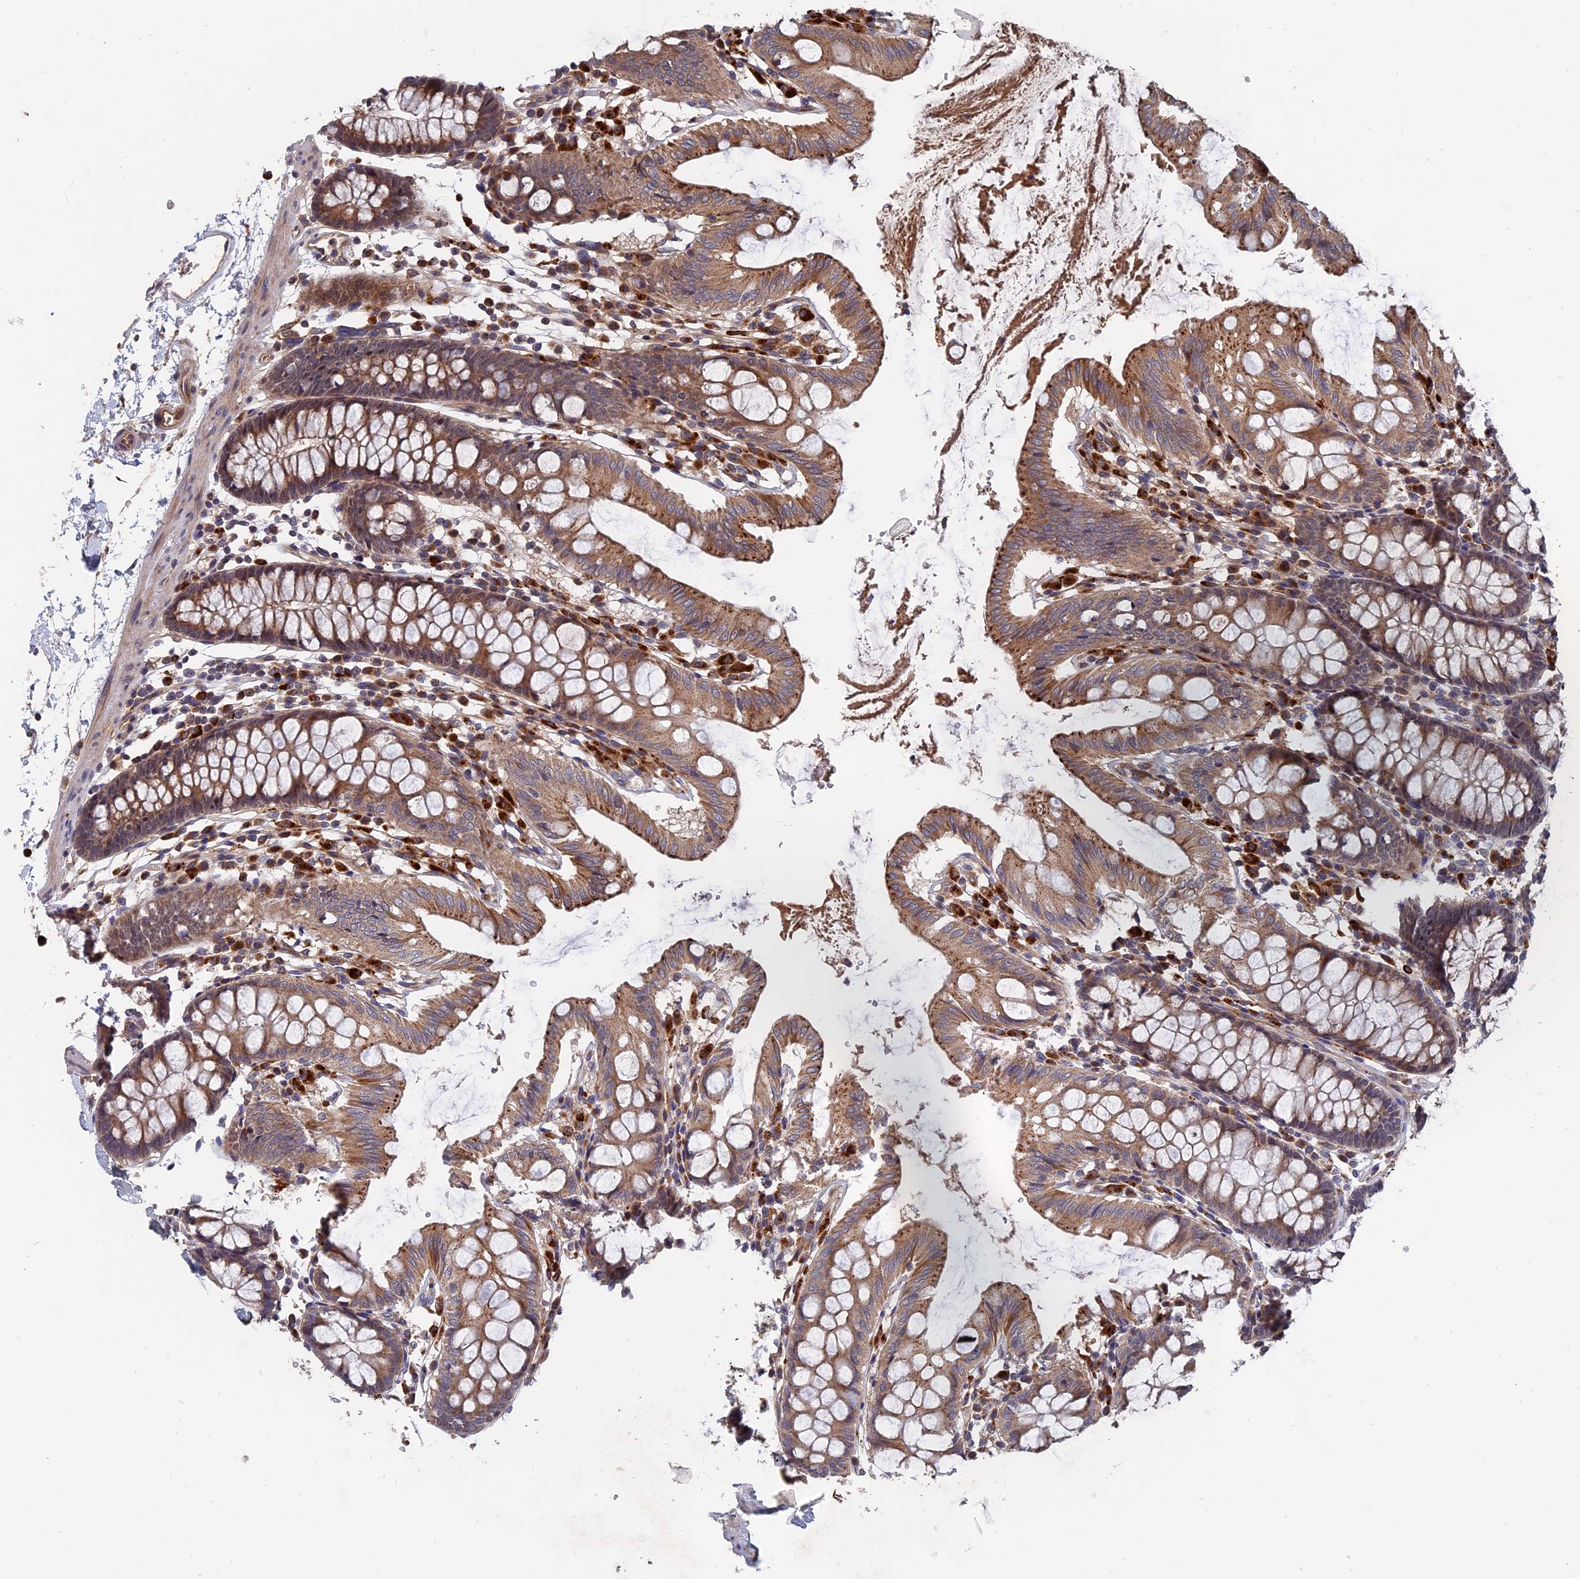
{"staining": {"intensity": "moderate", "quantity": ">75%", "location": "cytoplasmic/membranous"}, "tissue": "colon", "cell_type": "Endothelial cells", "image_type": "normal", "snomed": [{"axis": "morphology", "description": "Normal tissue, NOS"}, {"axis": "topography", "description": "Colon"}], "caption": "Immunohistochemistry of unremarkable human colon shows medium levels of moderate cytoplasmic/membranous staining in about >75% of endothelial cells.", "gene": "TRAPPC2L", "patient": {"sex": "male", "age": 75}}